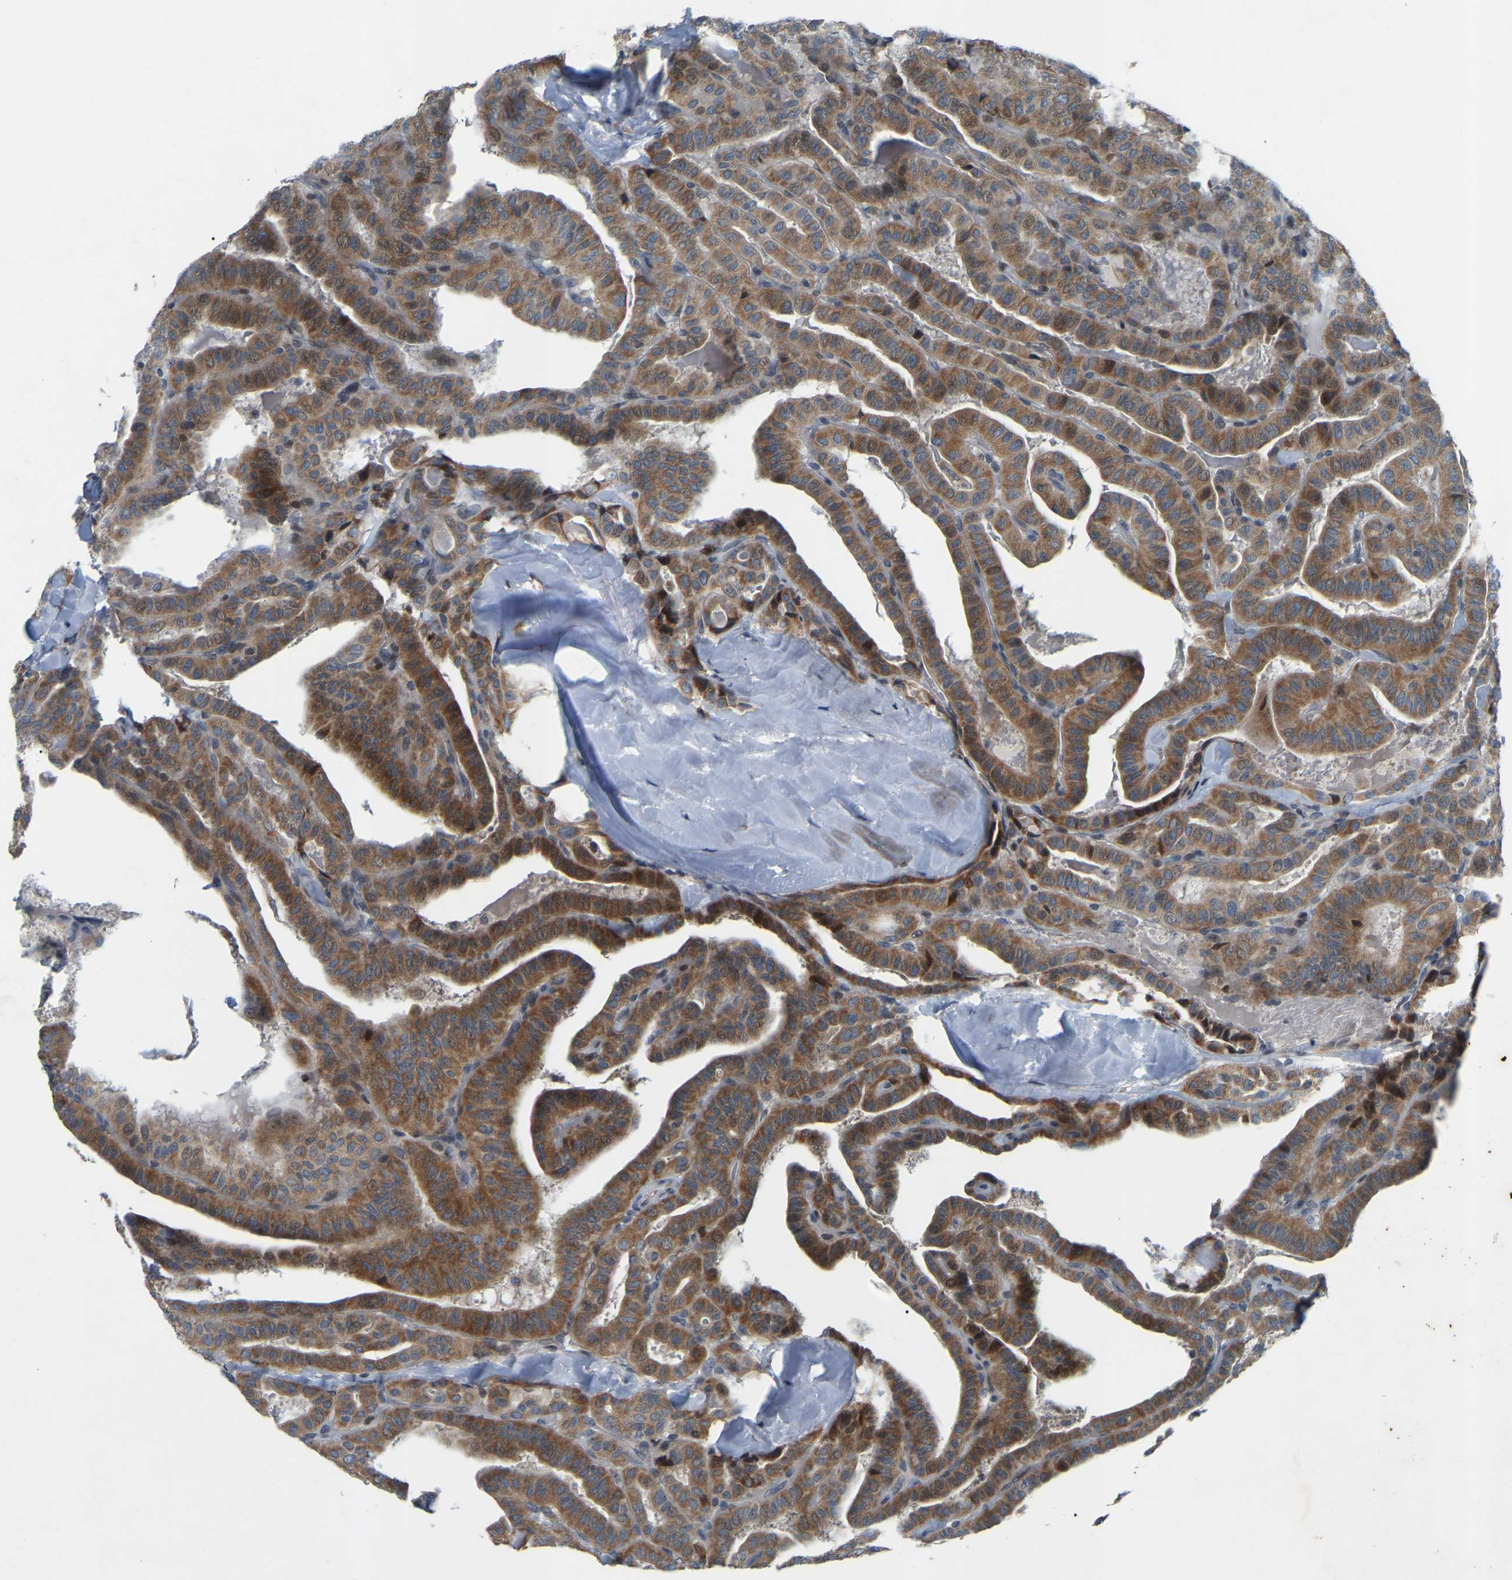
{"staining": {"intensity": "moderate", "quantity": ">75%", "location": "cytoplasmic/membranous"}, "tissue": "thyroid cancer", "cell_type": "Tumor cells", "image_type": "cancer", "snomed": [{"axis": "morphology", "description": "Papillary adenocarcinoma, NOS"}, {"axis": "topography", "description": "Thyroid gland"}], "caption": "Immunohistochemical staining of human thyroid cancer (papillary adenocarcinoma) exhibits medium levels of moderate cytoplasmic/membranous protein expression in about >75% of tumor cells.", "gene": "PARL", "patient": {"sex": "male", "age": 77}}